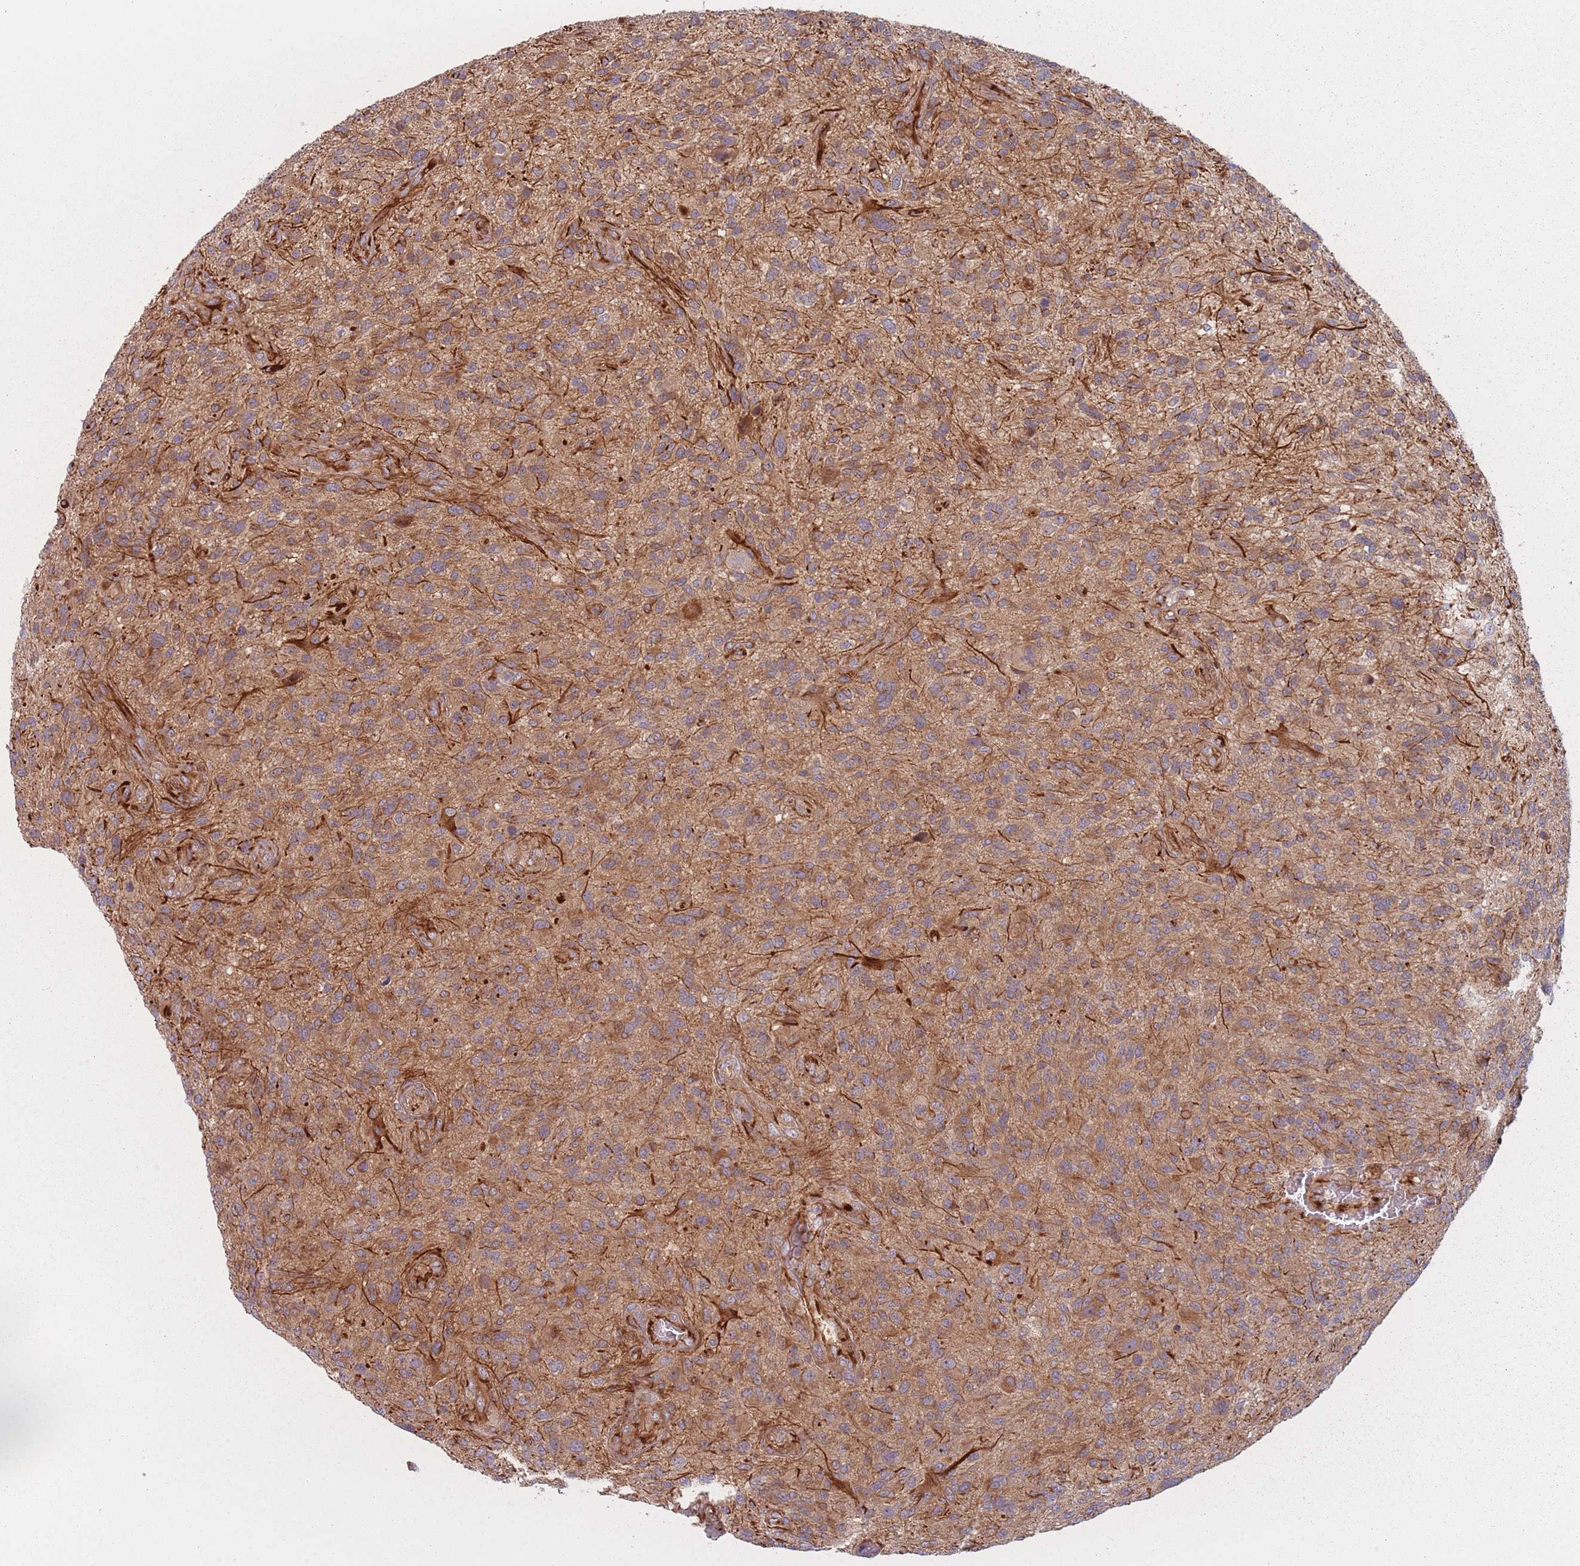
{"staining": {"intensity": "weak", "quantity": ">75%", "location": "cytoplasmic/membranous"}, "tissue": "glioma", "cell_type": "Tumor cells", "image_type": "cancer", "snomed": [{"axis": "morphology", "description": "Glioma, malignant, High grade"}, {"axis": "topography", "description": "Brain"}], "caption": "A histopathology image of glioma stained for a protein displays weak cytoplasmic/membranous brown staining in tumor cells.", "gene": "EEF1AKMT2", "patient": {"sex": "male", "age": 47}}